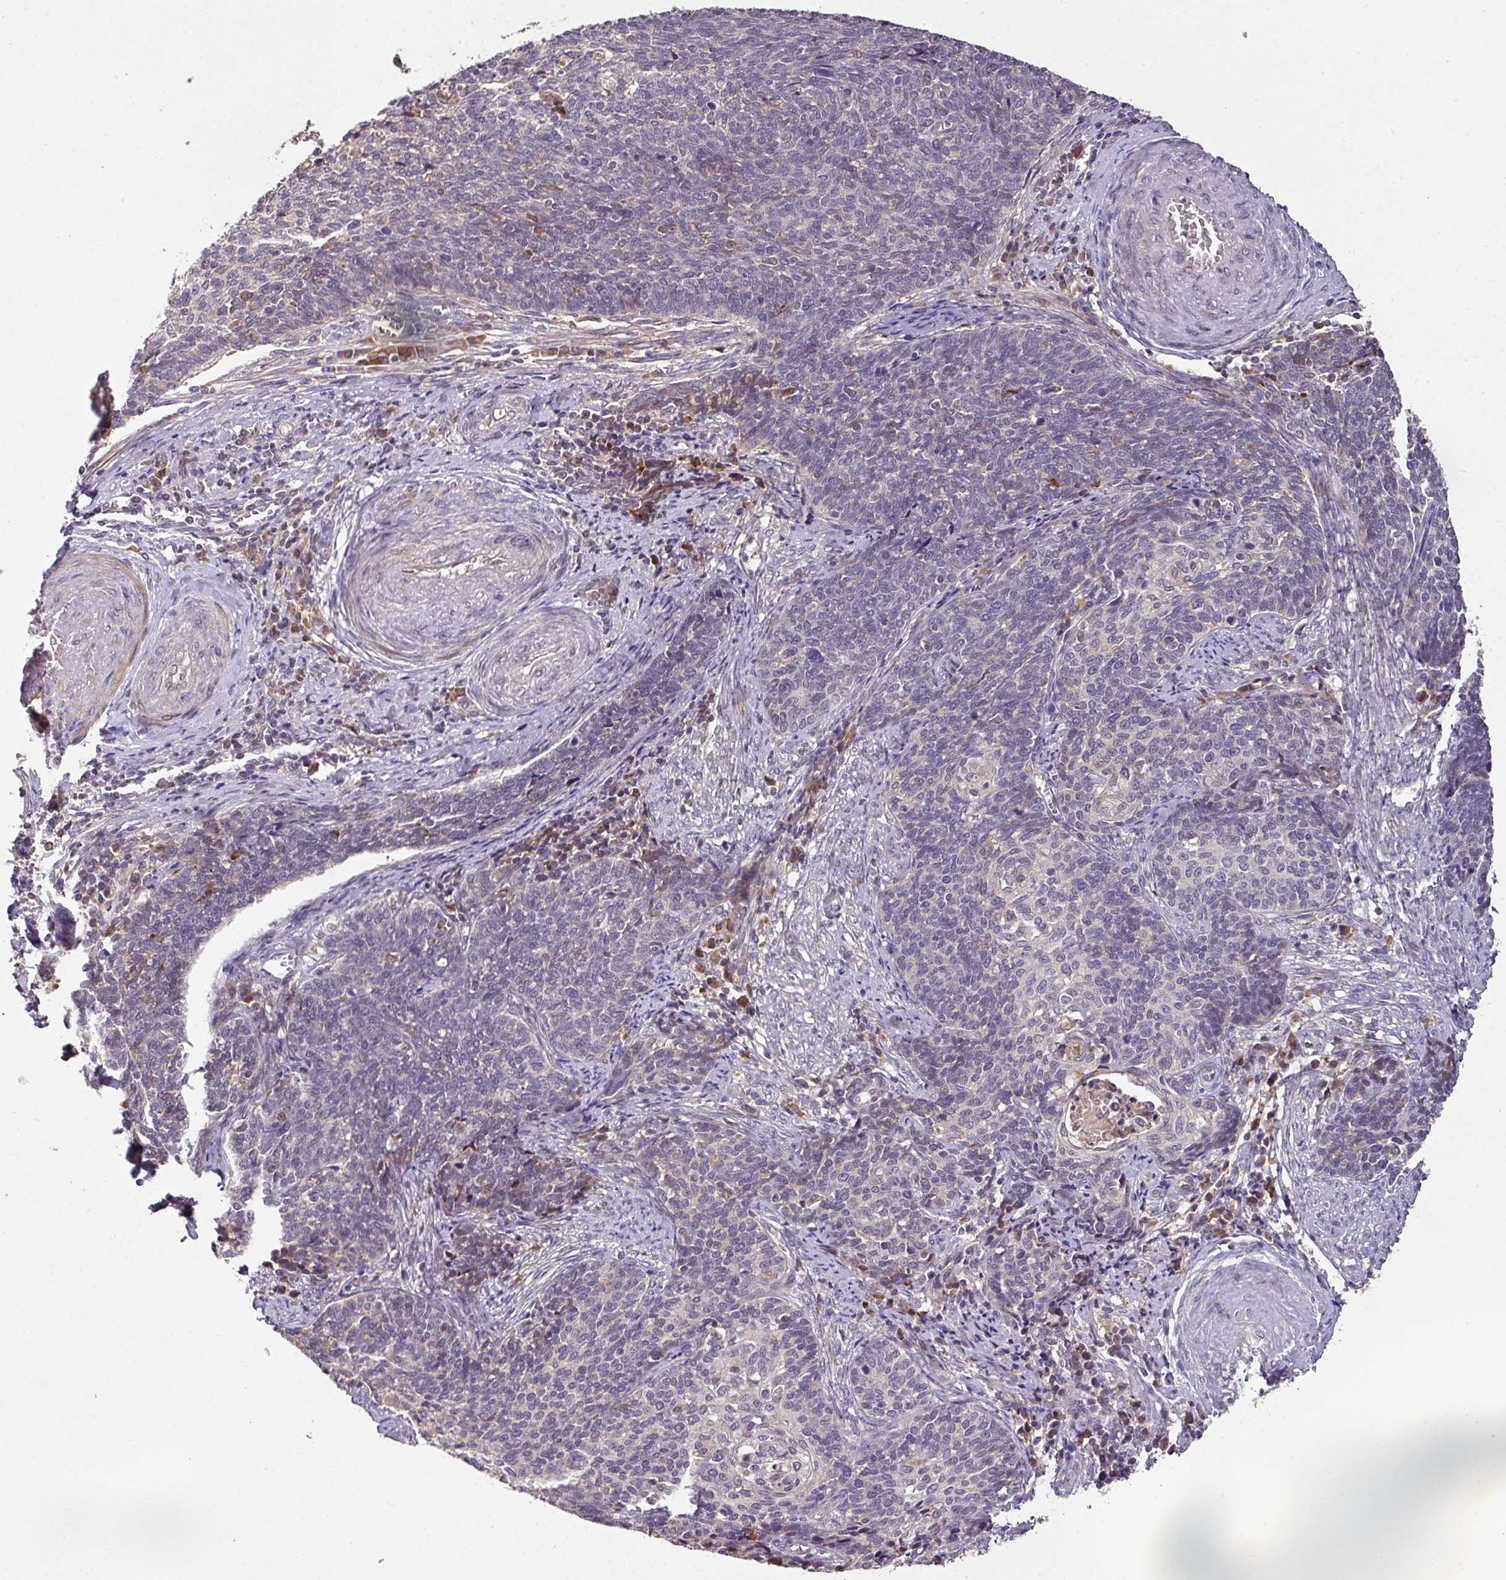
{"staining": {"intensity": "negative", "quantity": "none", "location": "none"}, "tissue": "cervical cancer", "cell_type": "Tumor cells", "image_type": "cancer", "snomed": [{"axis": "morphology", "description": "Squamous cell carcinoma, NOS"}, {"axis": "topography", "description": "Cervix"}], "caption": "High power microscopy histopathology image of an IHC histopathology image of cervical squamous cell carcinoma, revealing no significant staining in tumor cells. (Stains: DAB (3,3'-diaminobenzidine) immunohistochemistry with hematoxylin counter stain, Microscopy: brightfield microscopy at high magnification).", "gene": "SPCS3", "patient": {"sex": "female", "age": 39}}